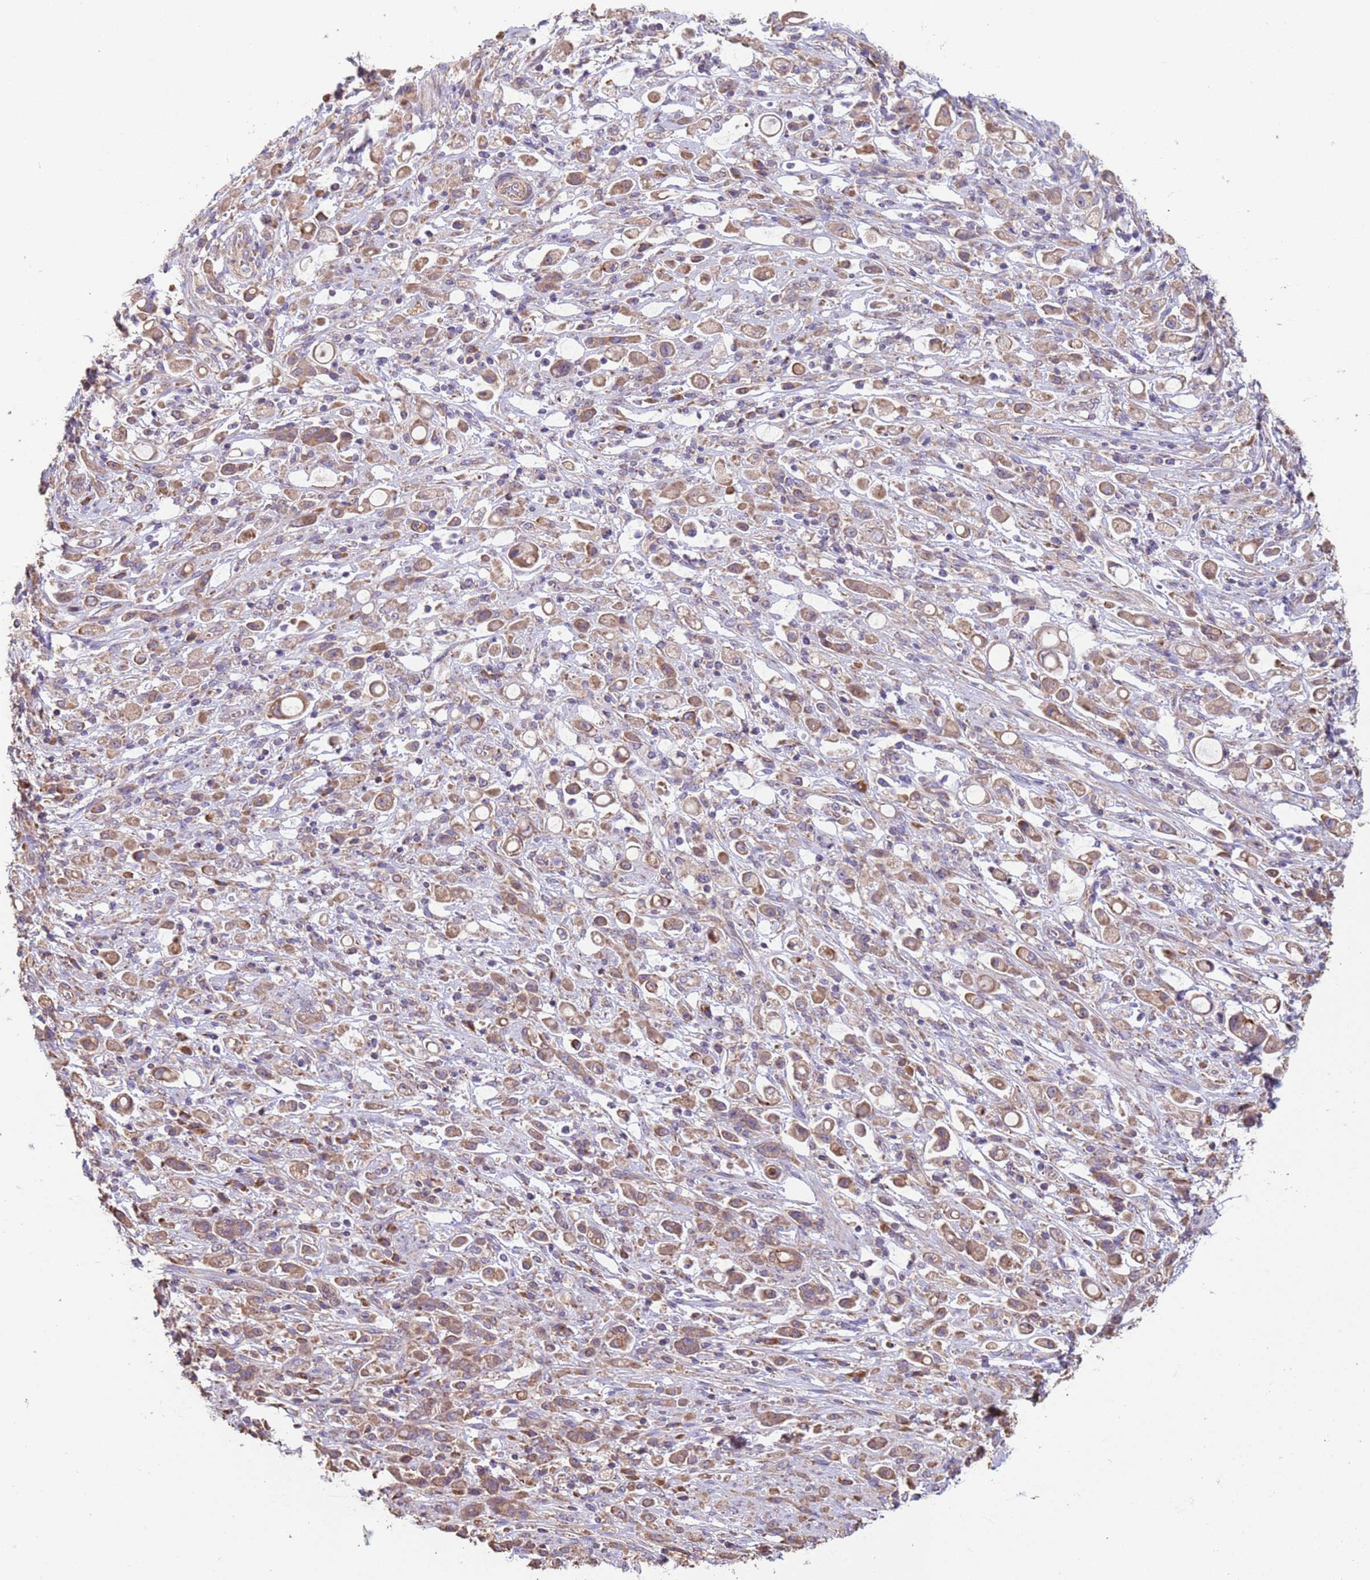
{"staining": {"intensity": "moderate", "quantity": ">75%", "location": "cytoplasmic/membranous"}, "tissue": "stomach cancer", "cell_type": "Tumor cells", "image_type": "cancer", "snomed": [{"axis": "morphology", "description": "Adenocarcinoma, NOS"}, {"axis": "topography", "description": "Stomach"}], "caption": "Tumor cells show medium levels of moderate cytoplasmic/membranous staining in approximately >75% of cells in stomach cancer.", "gene": "EEF1AKMT1", "patient": {"sex": "female", "age": 60}}